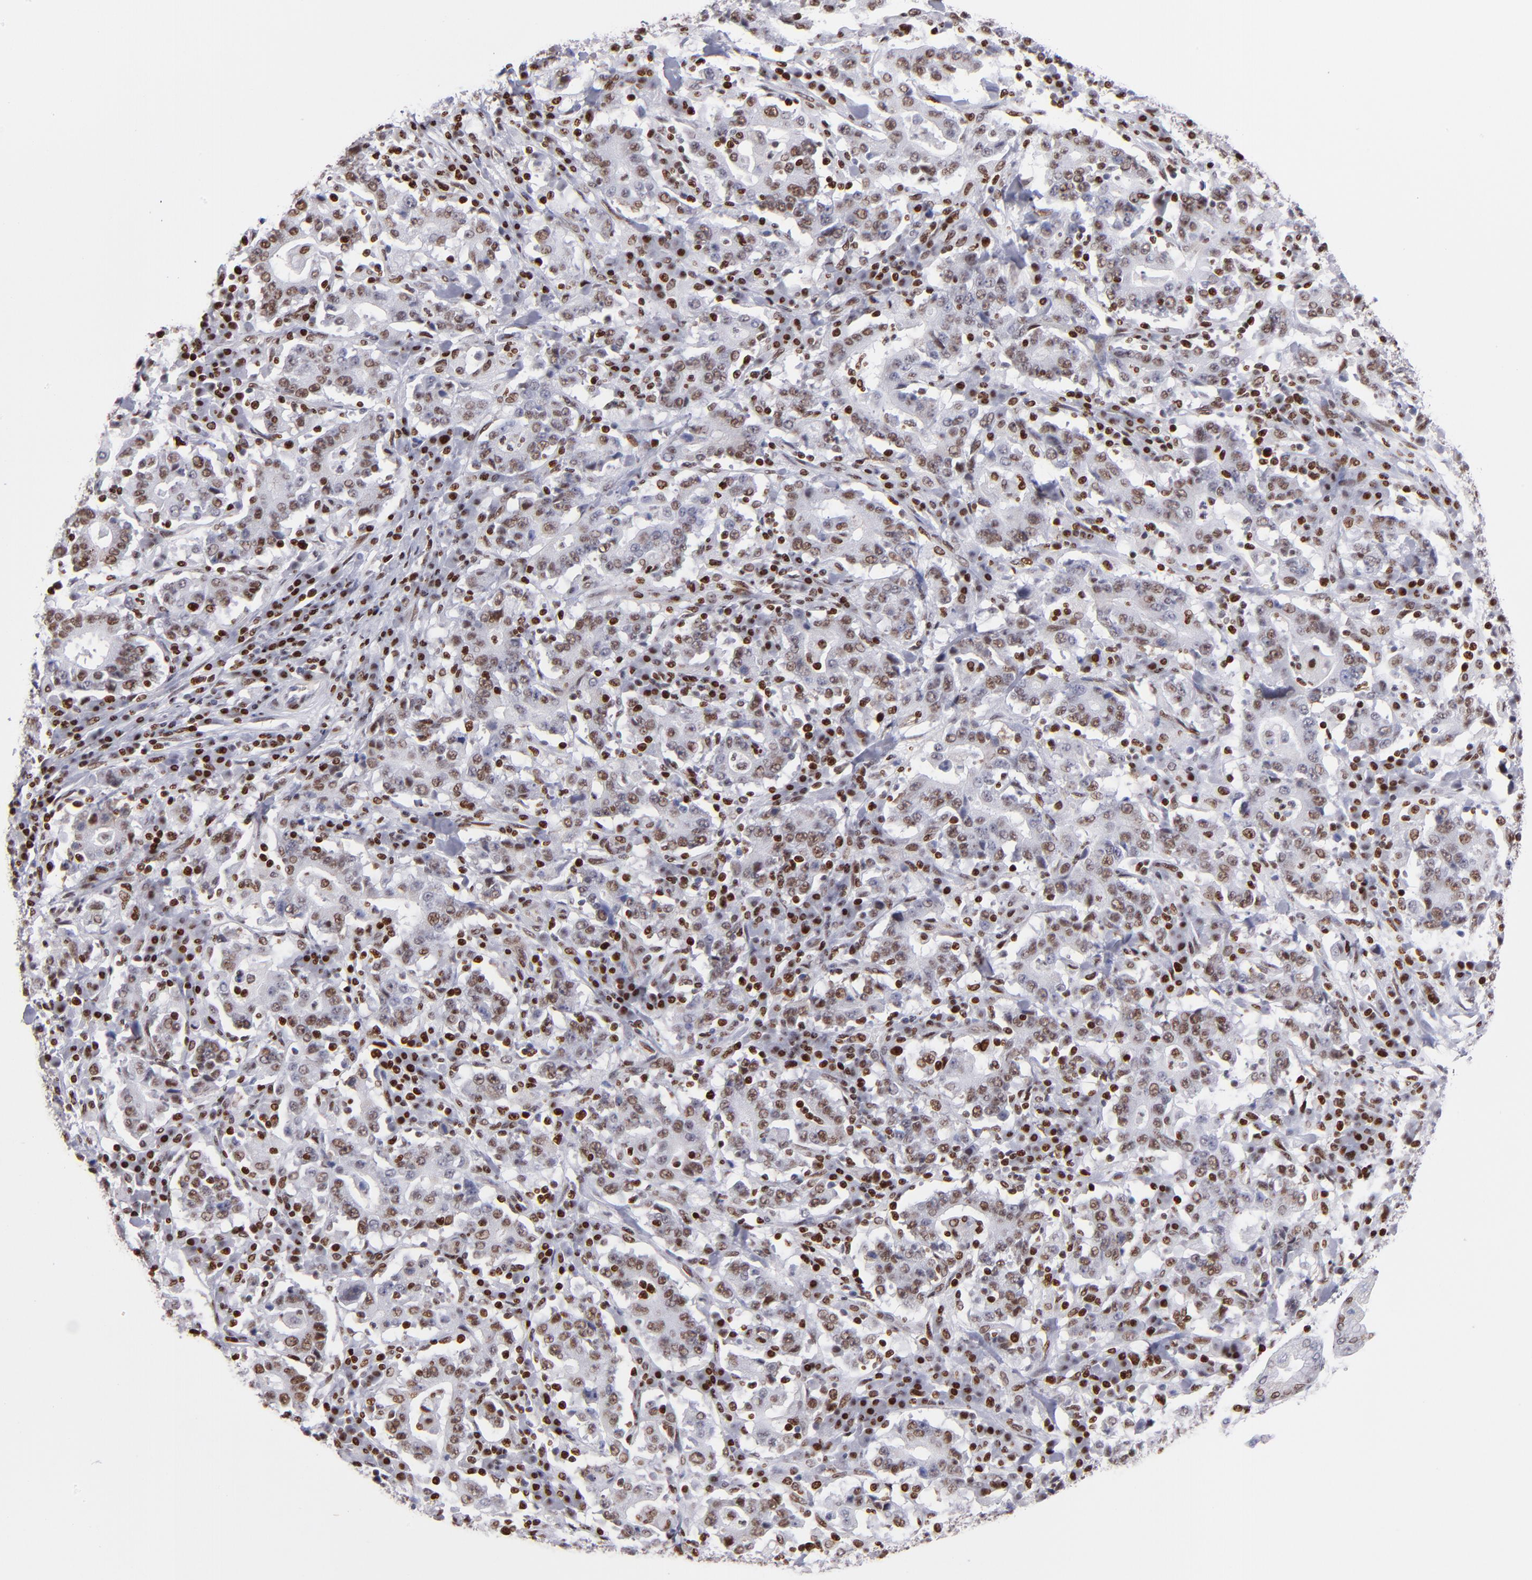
{"staining": {"intensity": "moderate", "quantity": "25%-75%", "location": "nuclear"}, "tissue": "stomach cancer", "cell_type": "Tumor cells", "image_type": "cancer", "snomed": [{"axis": "morphology", "description": "Normal tissue, NOS"}, {"axis": "morphology", "description": "Adenocarcinoma, NOS"}, {"axis": "topography", "description": "Stomach, upper"}, {"axis": "topography", "description": "Stomach"}], "caption": "Protein expression analysis of human adenocarcinoma (stomach) reveals moderate nuclear positivity in approximately 25%-75% of tumor cells.", "gene": "POLA1", "patient": {"sex": "male", "age": 59}}